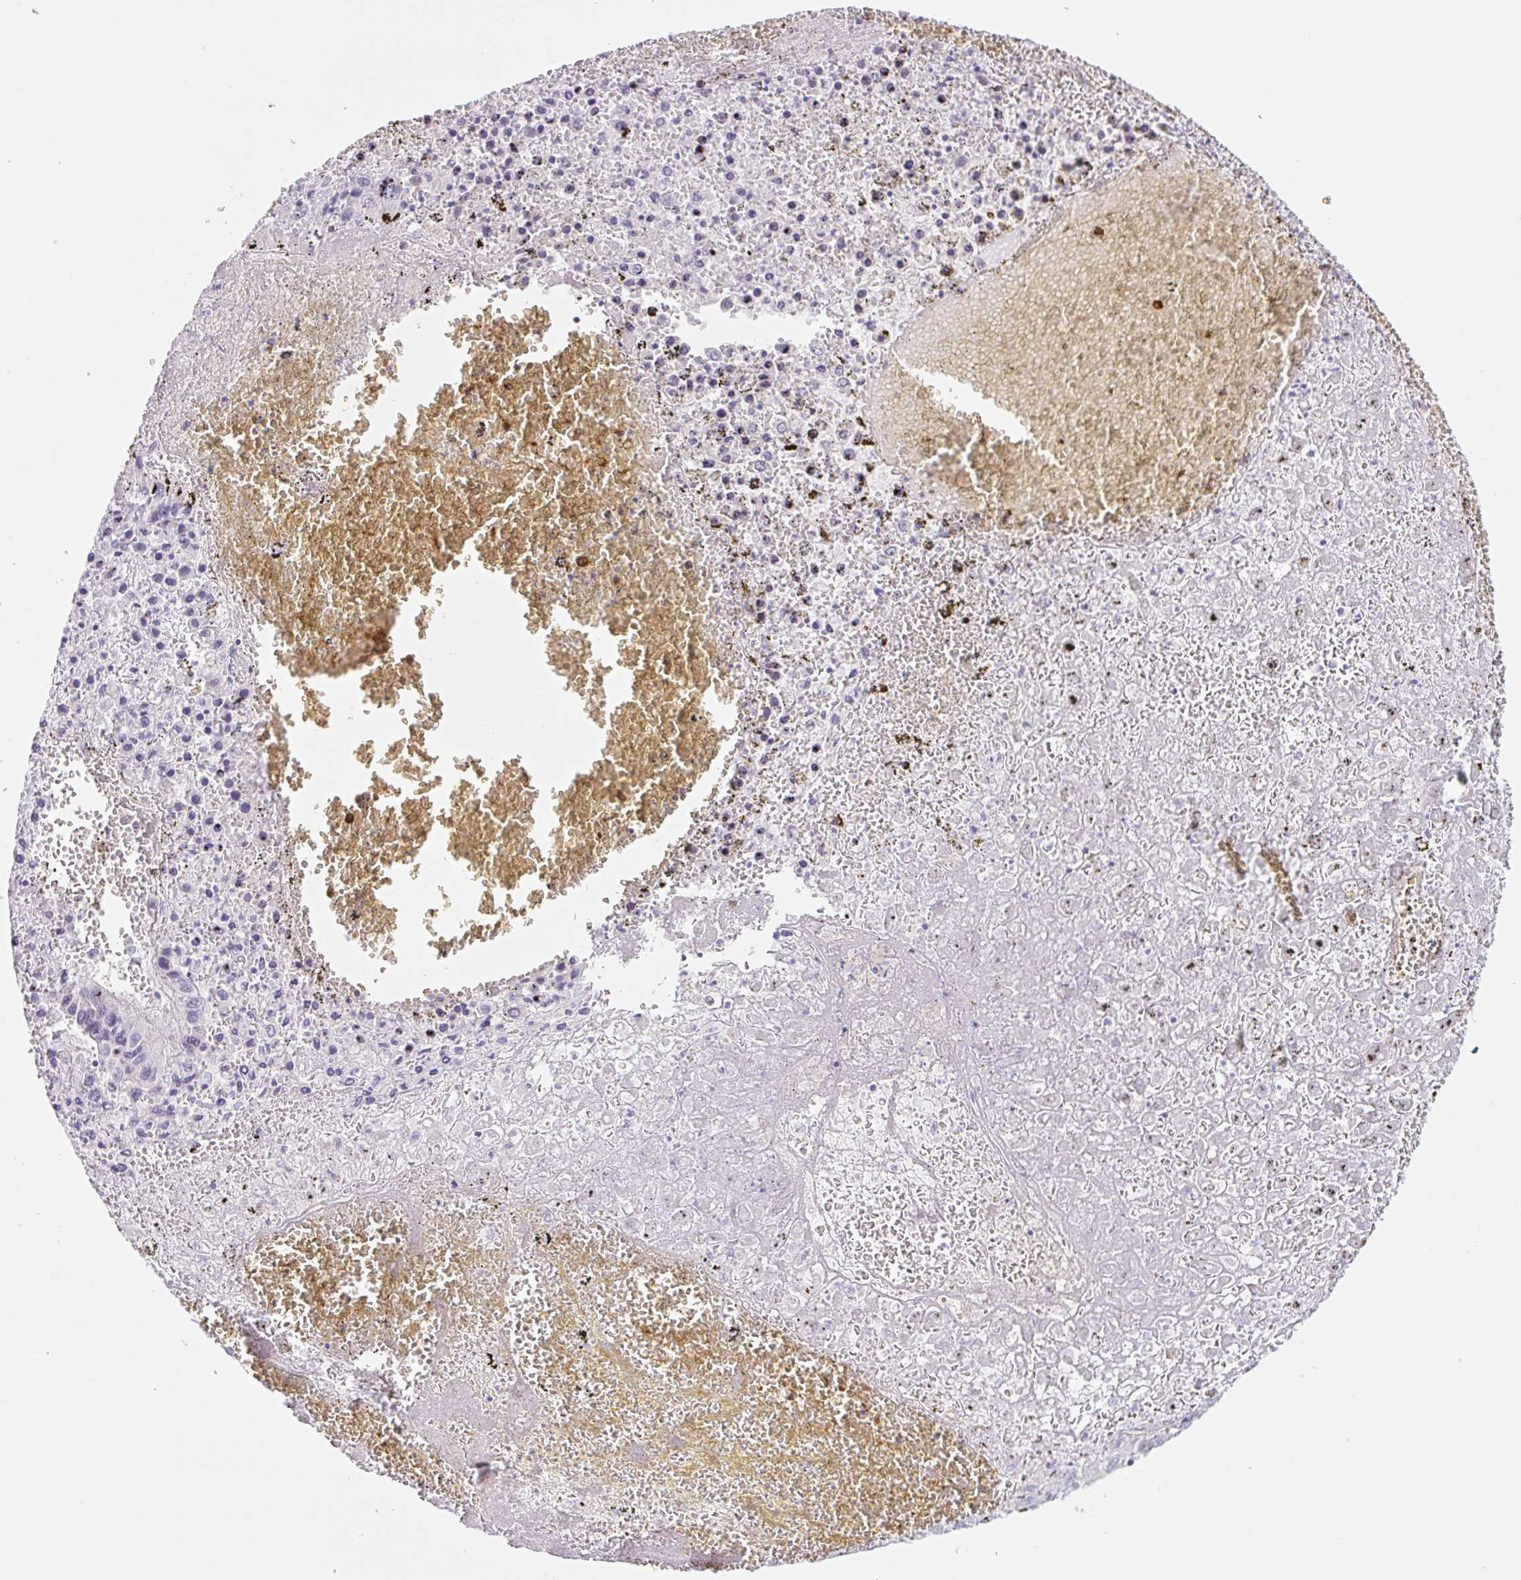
{"staining": {"intensity": "negative", "quantity": "none", "location": "none"}, "tissue": "liver cancer", "cell_type": "Tumor cells", "image_type": "cancer", "snomed": [{"axis": "morphology", "description": "Carcinoma, Hepatocellular, NOS"}, {"axis": "topography", "description": "Liver"}], "caption": "The histopathology image displays no significant staining in tumor cells of hepatocellular carcinoma (liver).", "gene": "LYVE1", "patient": {"sex": "female", "age": 53}}